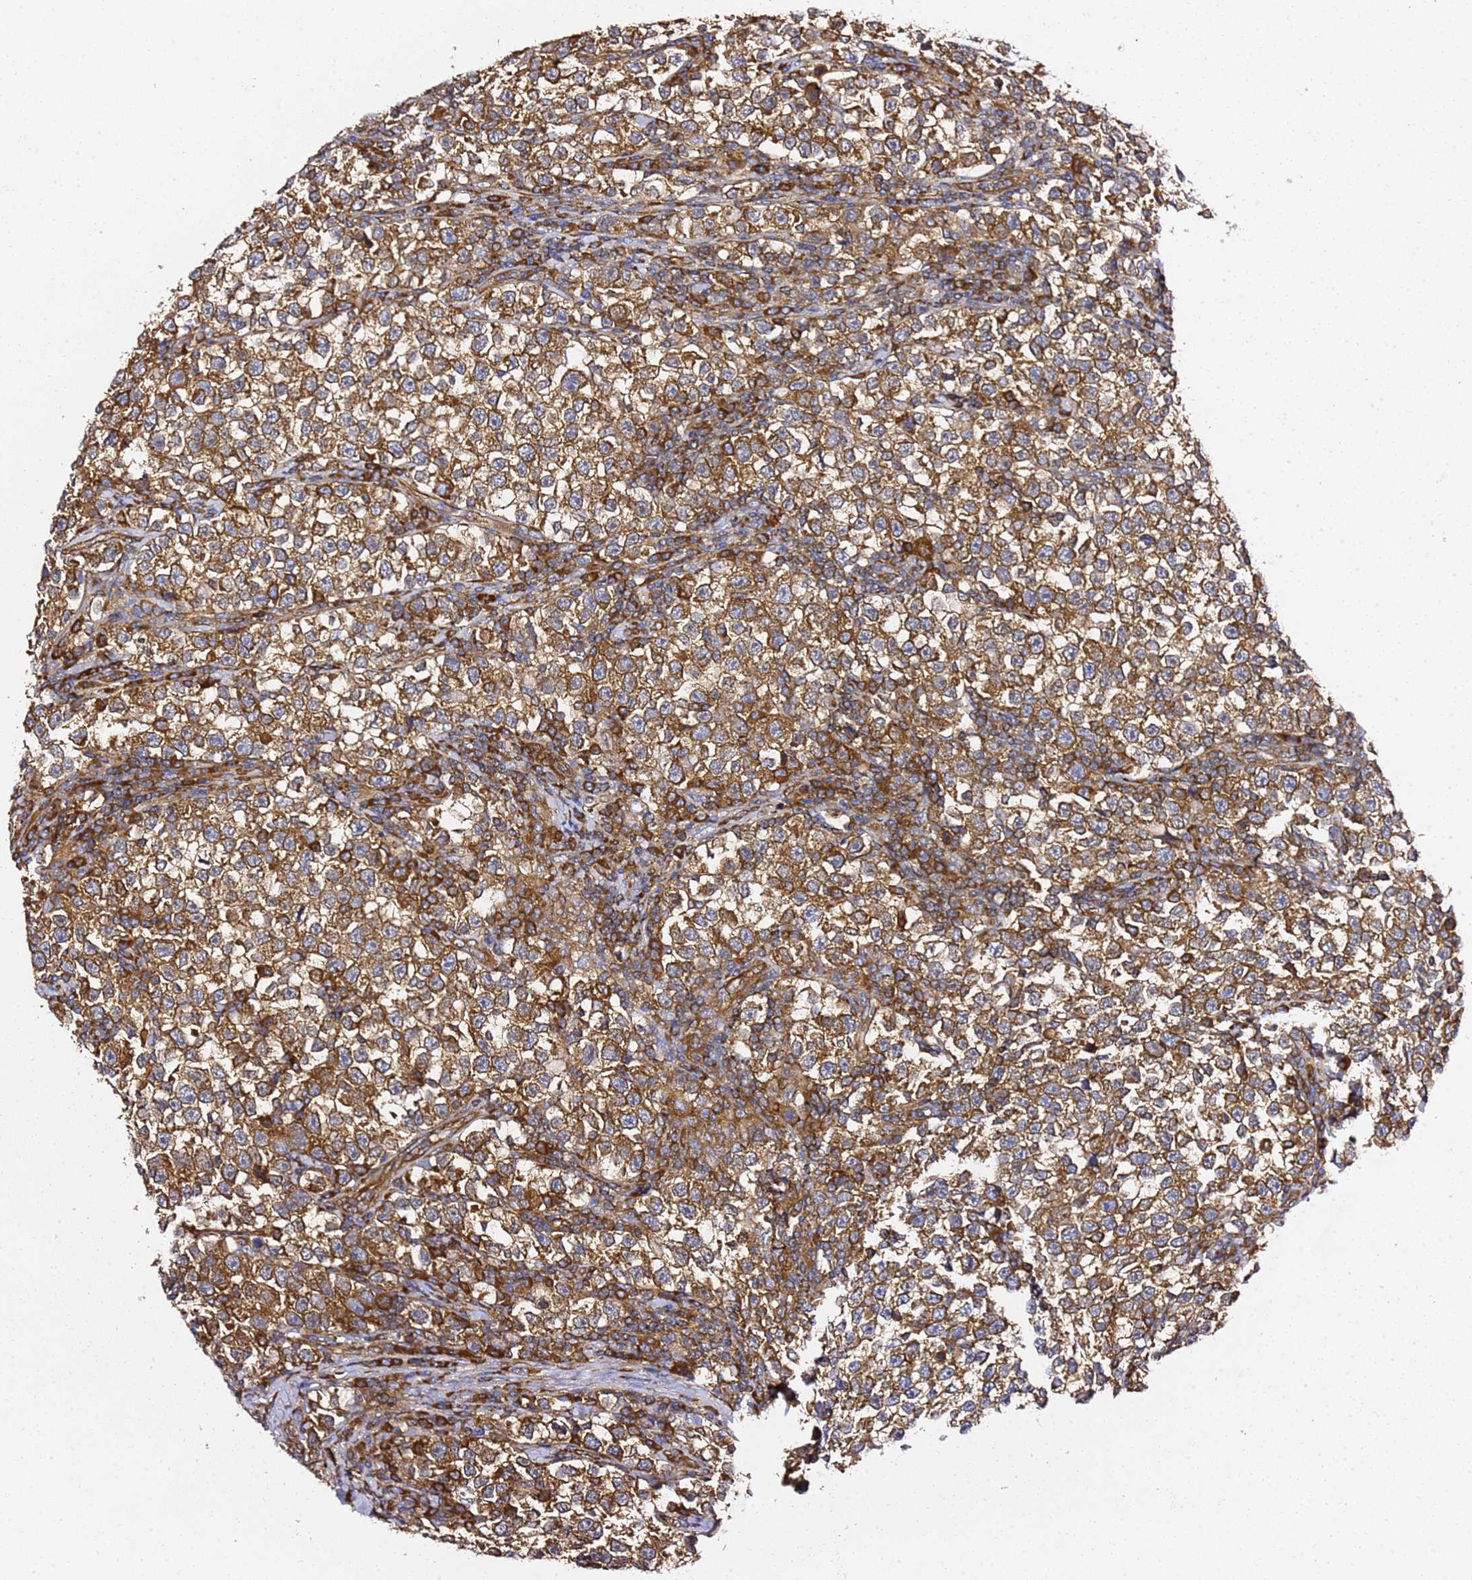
{"staining": {"intensity": "strong", "quantity": ">75%", "location": "cytoplasmic/membranous"}, "tissue": "testis cancer", "cell_type": "Tumor cells", "image_type": "cancer", "snomed": [{"axis": "morphology", "description": "Normal tissue, NOS"}, {"axis": "morphology", "description": "Seminoma, NOS"}, {"axis": "topography", "description": "Testis"}], "caption": "Protein analysis of seminoma (testis) tissue reveals strong cytoplasmic/membranous positivity in approximately >75% of tumor cells.", "gene": "TPST1", "patient": {"sex": "male", "age": 43}}